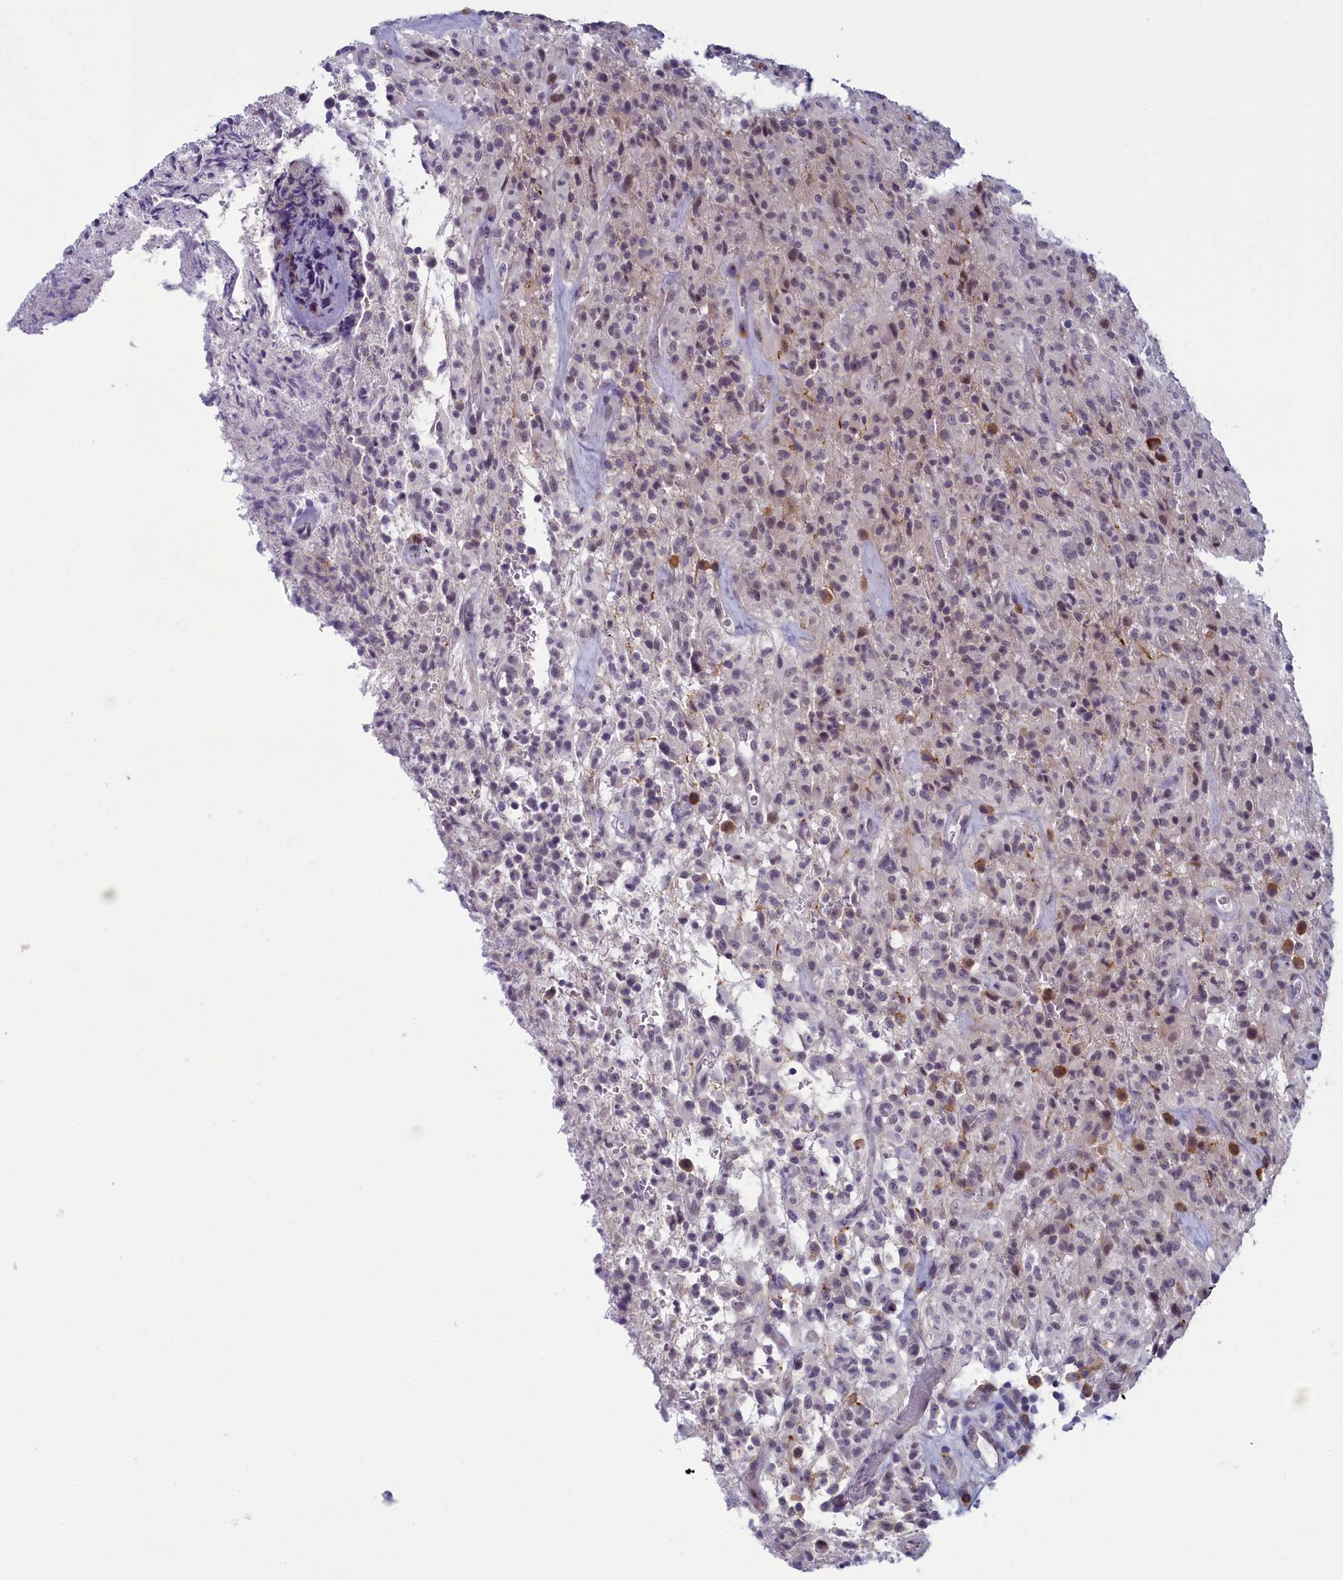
{"staining": {"intensity": "weak", "quantity": "<25%", "location": "nuclear"}, "tissue": "glioma", "cell_type": "Tumor cells", "image_type": "cancer", "snomed": [{"axis": "morphology", "description": "Glioma, malignant, High grade"}, {"axis": "topography", "description": "Brain"}], "caption": "A micrograph of malignant glioma (high-grade) stained for a protein exhibits no brown staining in tumor cells.", "gene": "CNEP1R1", "patient": {"sex": "female", "age": 57}}